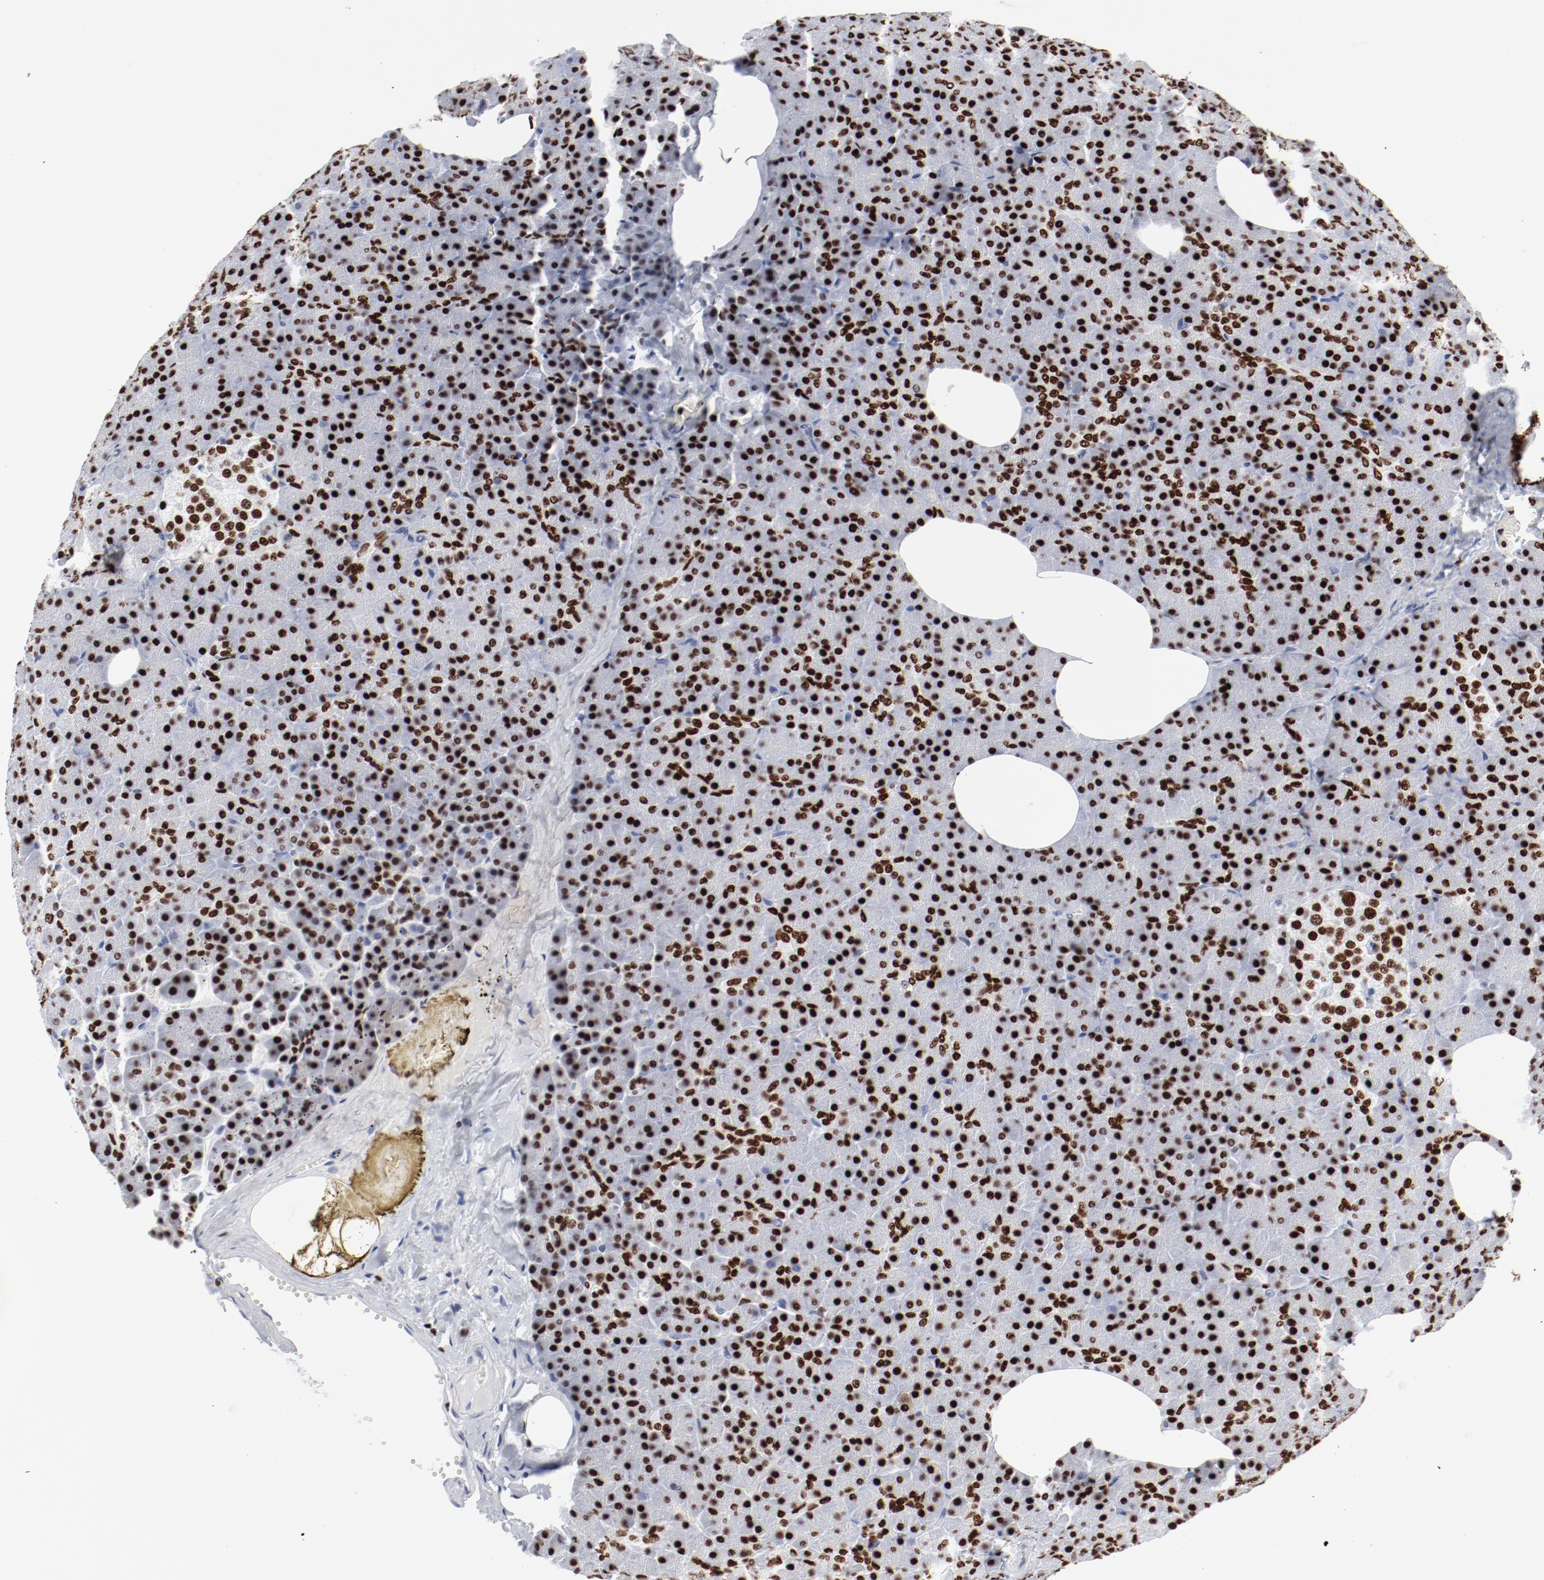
{"staining": {"intensity": "strong", "quantity": ">75%", "location": "nuclear"}, "tissue": "pancreas", "cell_type": "Exocrine glandular cells", "image_type": "normal", "snomed": [{"axis": "morphology", "description": "Normal tissue, NOS"}, {"axis": "topography", "description": "Pancreas"}], "caption": "Immunohistochemical staining of unremarkable human pancreas shows strong nuclear protein staining in about >75% of exocrine glandular cells.", "gene": "SMARCC2", "patient": {"sex": "female", "age": 35}}